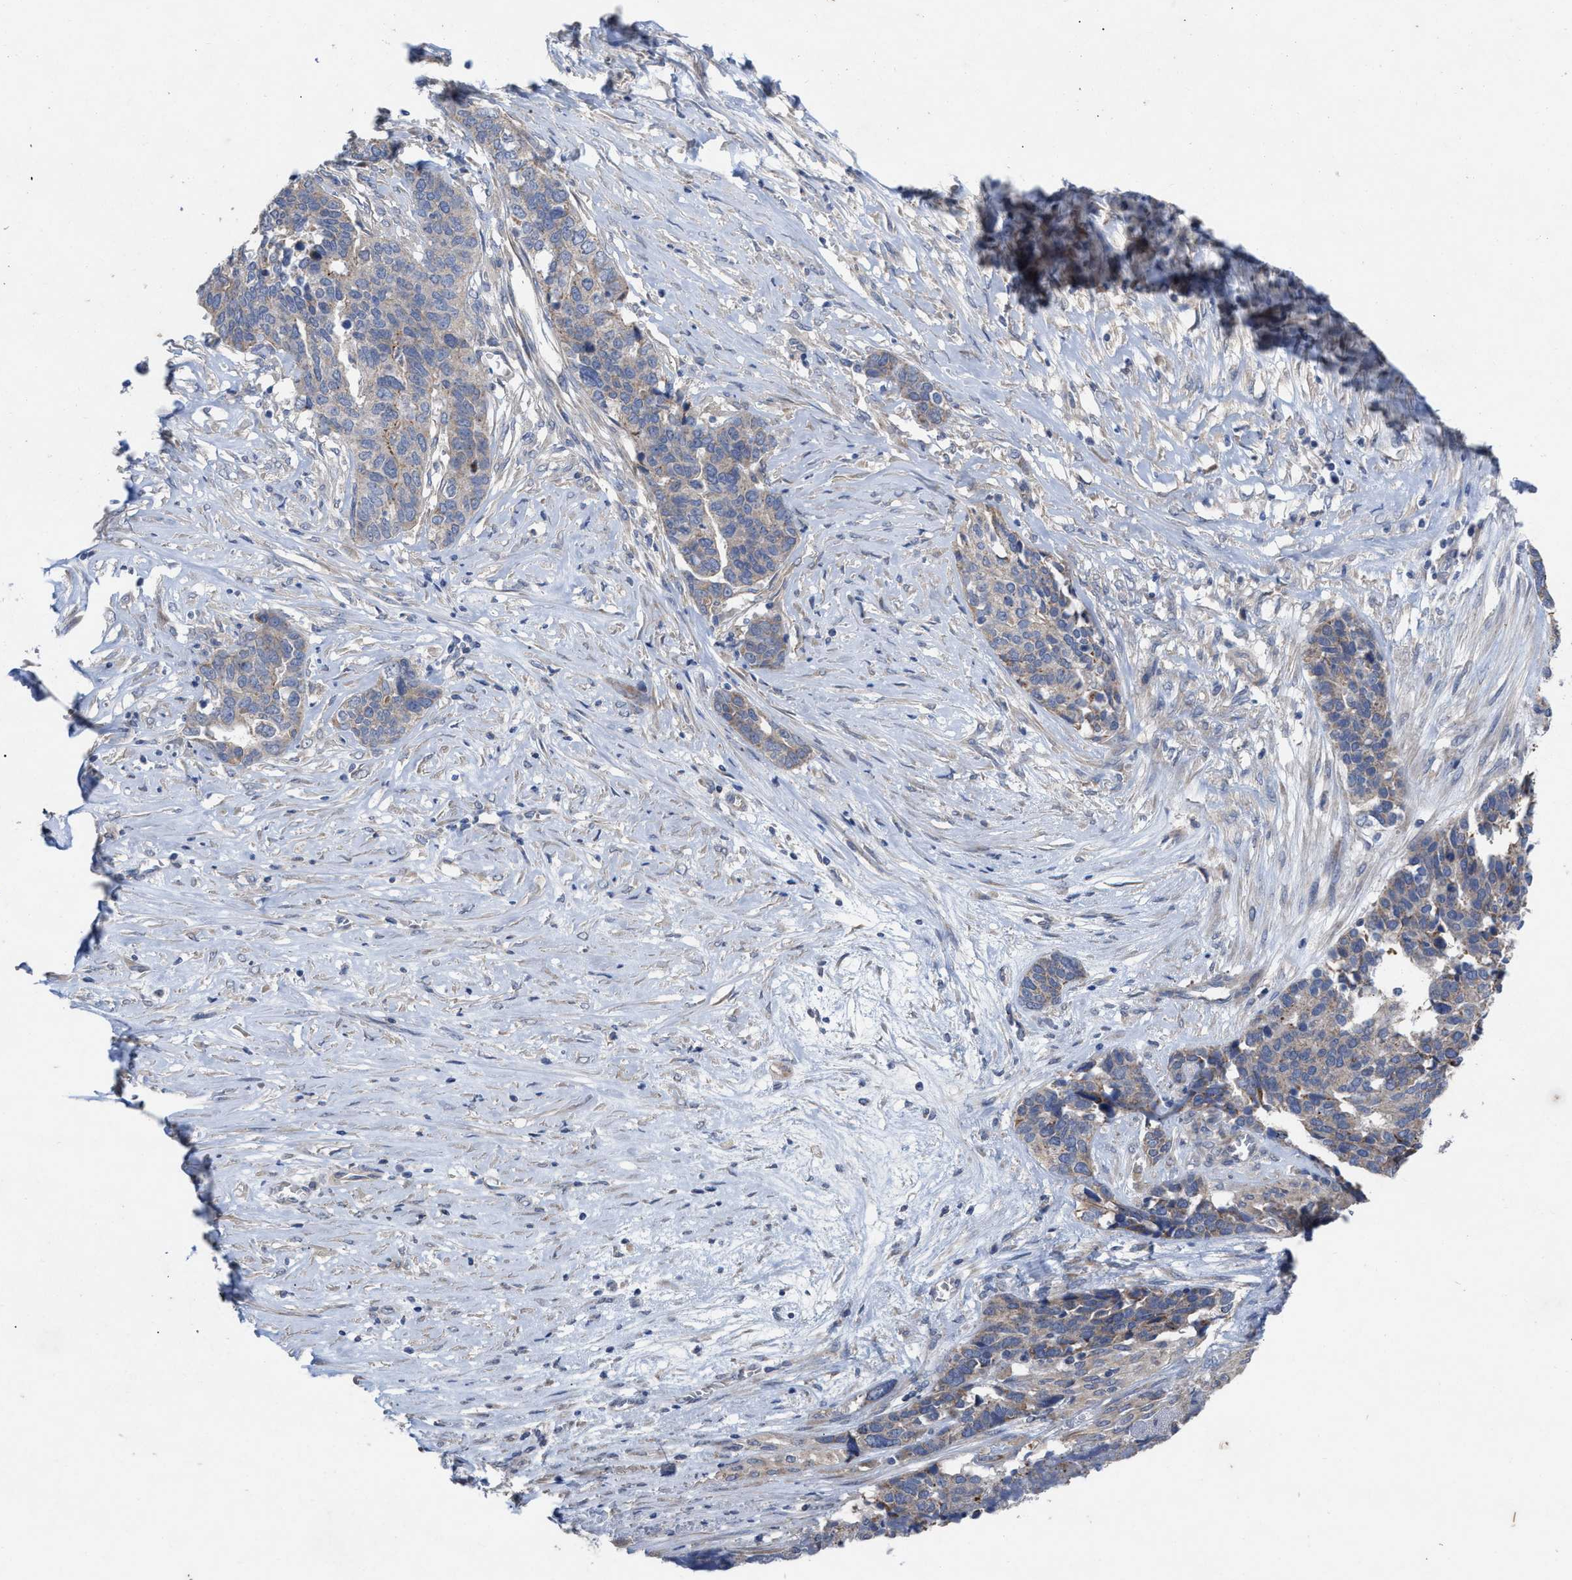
{"staining": {"intensity": "weak", "quantity": "25%-75%", "location": "cytoplasmic/membranous"}, "tissue": "ovarian cancer", "cell_type": "Tumor cells", "image_type": "cancer", "snomed": [{"axis": "morphology", "description": "Cystadenocarcinoma, serous, NOS"}, {"axis": "topography", "description": "Ovary"}], "caption": "Protein staining of ovarian serous cystadenocarcinoma tissue exhibits weak cytoplasmic/membranous expression in about 25%-75% of tumor cells.", "gene": "VIP", "patient": {"sex": "female", "age": 44}}